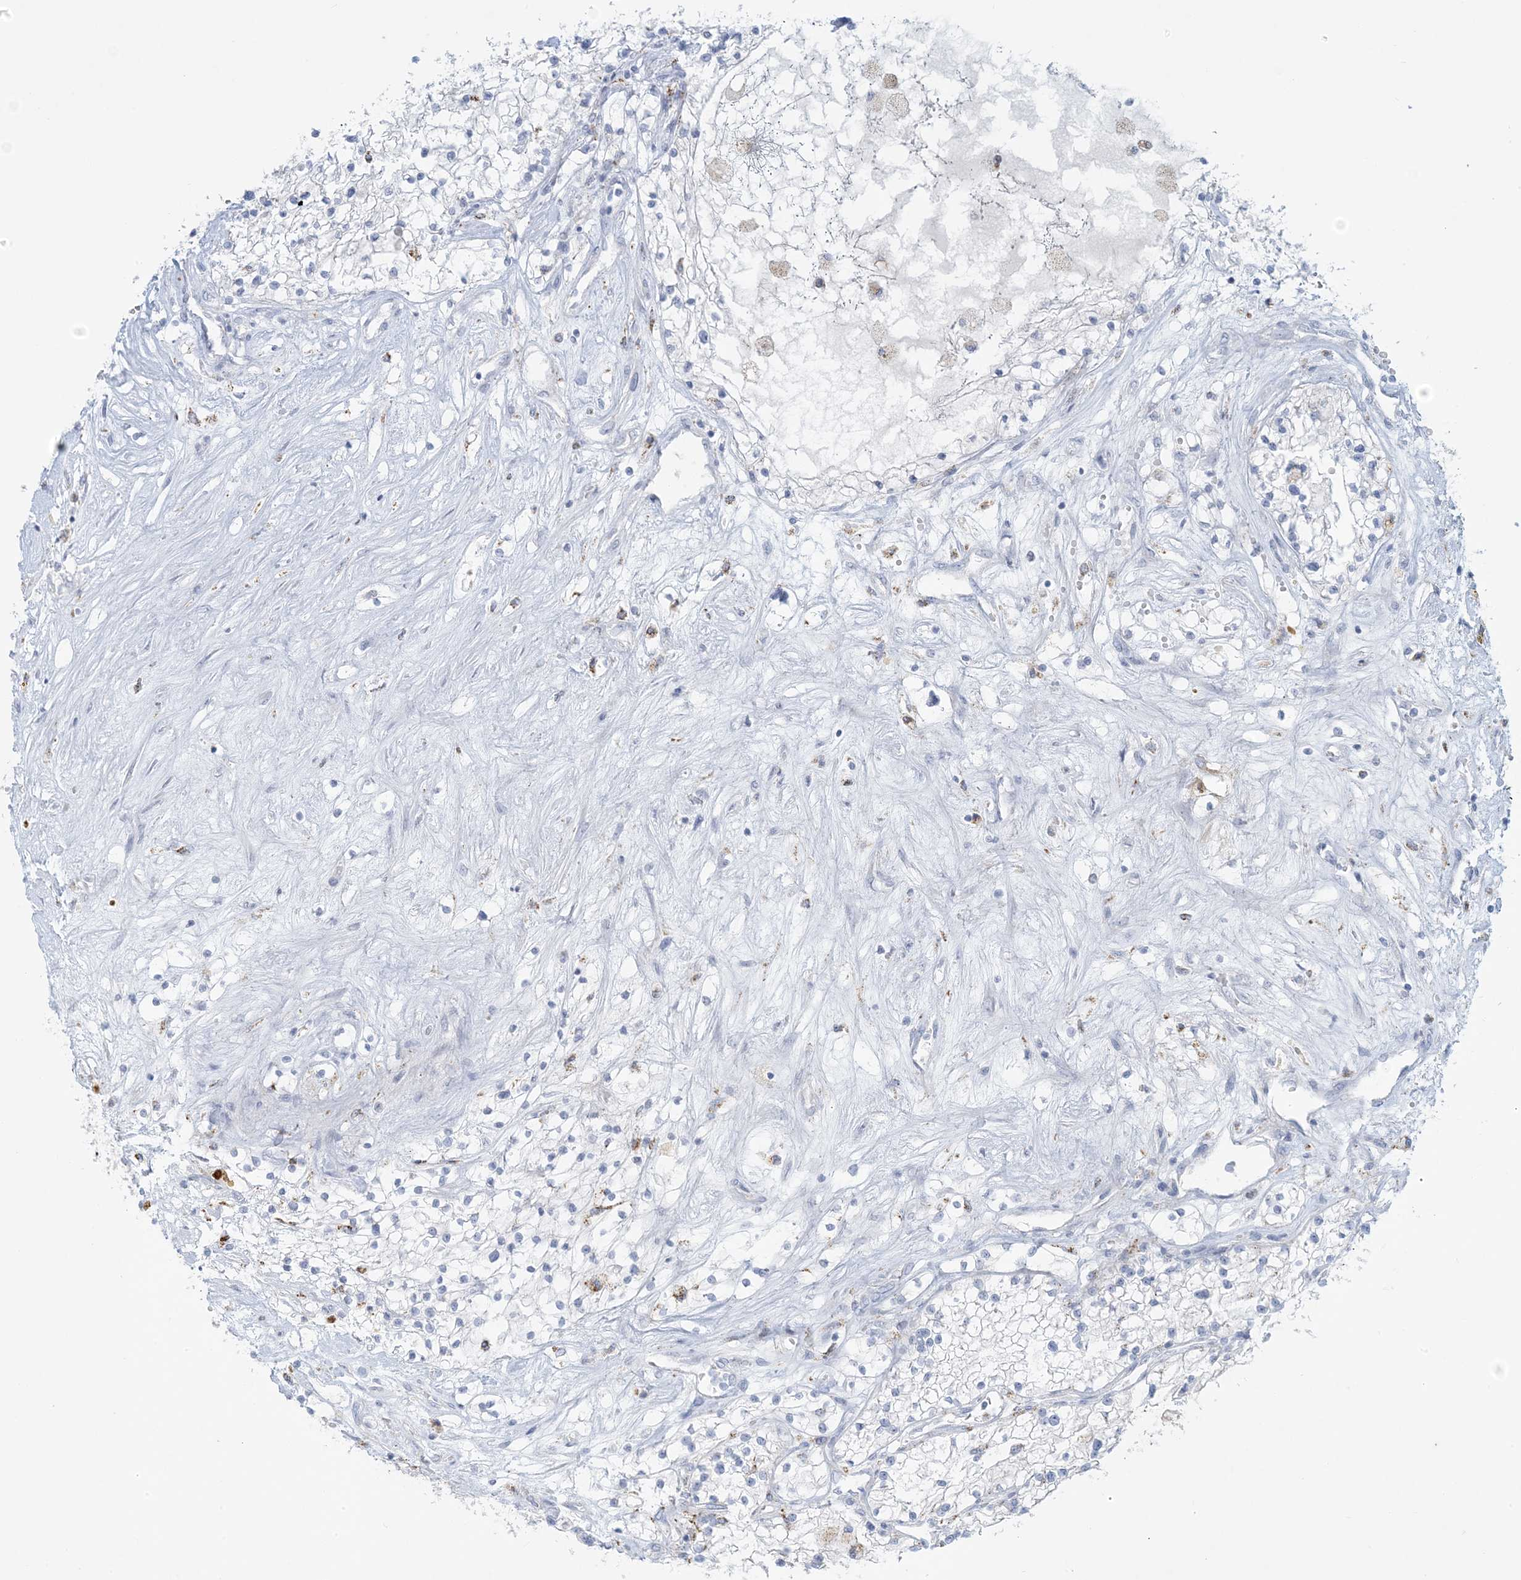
{"staining": {"intensity": "negative", "quantity": "none", "location": "none"}, "tissue": "renal cancer", "cell_type": "Tumor cells", "image_type": "cancer", "snomed": [{"axis": "morphology", "description": "Normal tissue, NOS"}, {"axis": "morphology", "description": "Adenocarcinoma, NOS"}, {"axis": "topography", "description": "Kidney"}], "caption": "Photomicrograph shows no protein positivity in tumor cells of renal cancer tissue.", "gene": "ZDHHC4", "patient": {"sex": "male", "age": 68}}